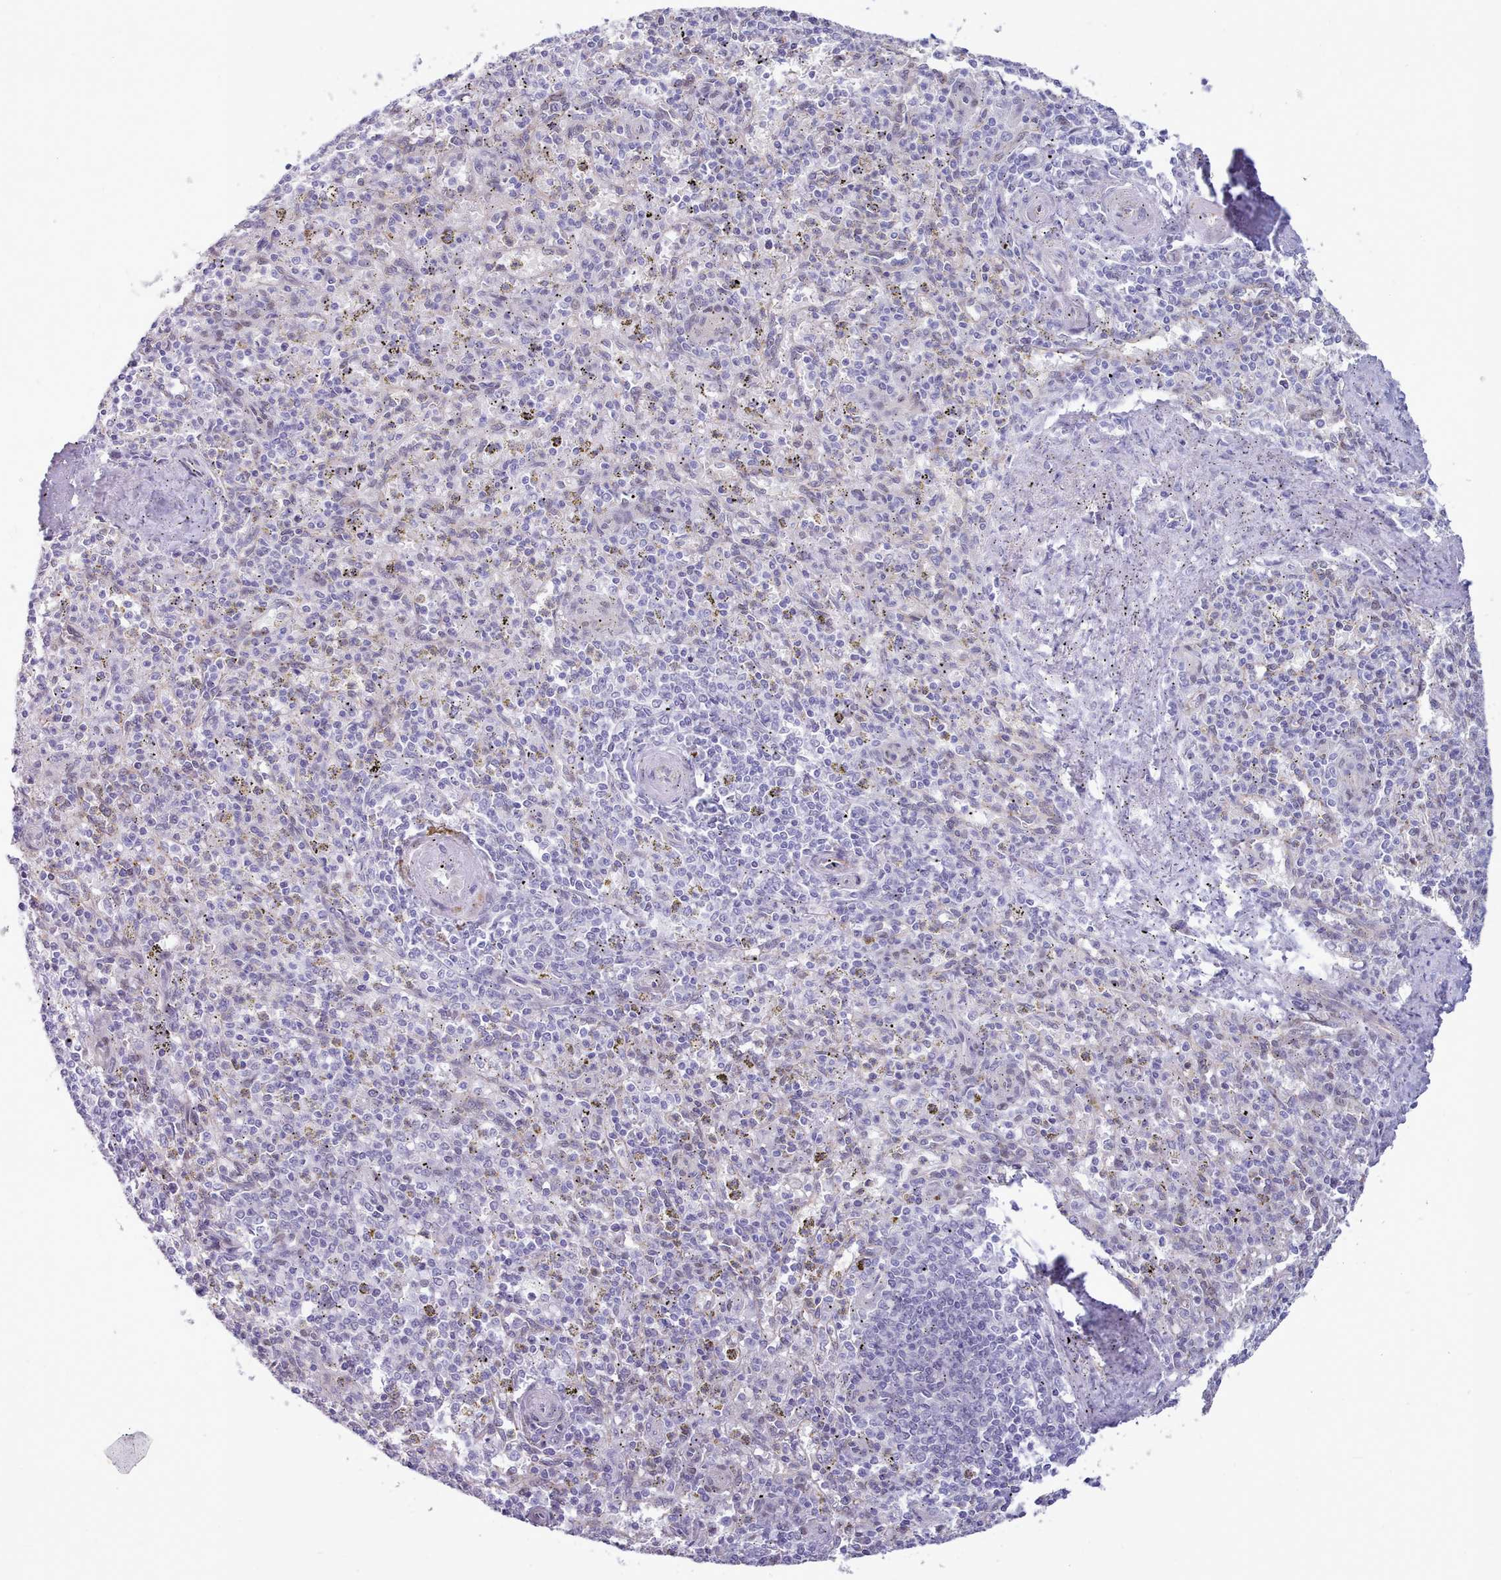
{"staining": {"intensity": "negative", "quantity": "none", "location": "none"}, "tissue": "spleen", "cell_type": "Cells in red pulp", "image_type": "normal", "snomed": [{"axis": "morphology", "description": "Normal tissue, NOS"}, {"axis": "topography", "description": "Spleen"}], "caption": "Photomicrograph shows no protein staining in cells in red pulp of unremarkable spleen.", "gene": "TMEM253", "patient": {"sex": "male", "age": 72}}